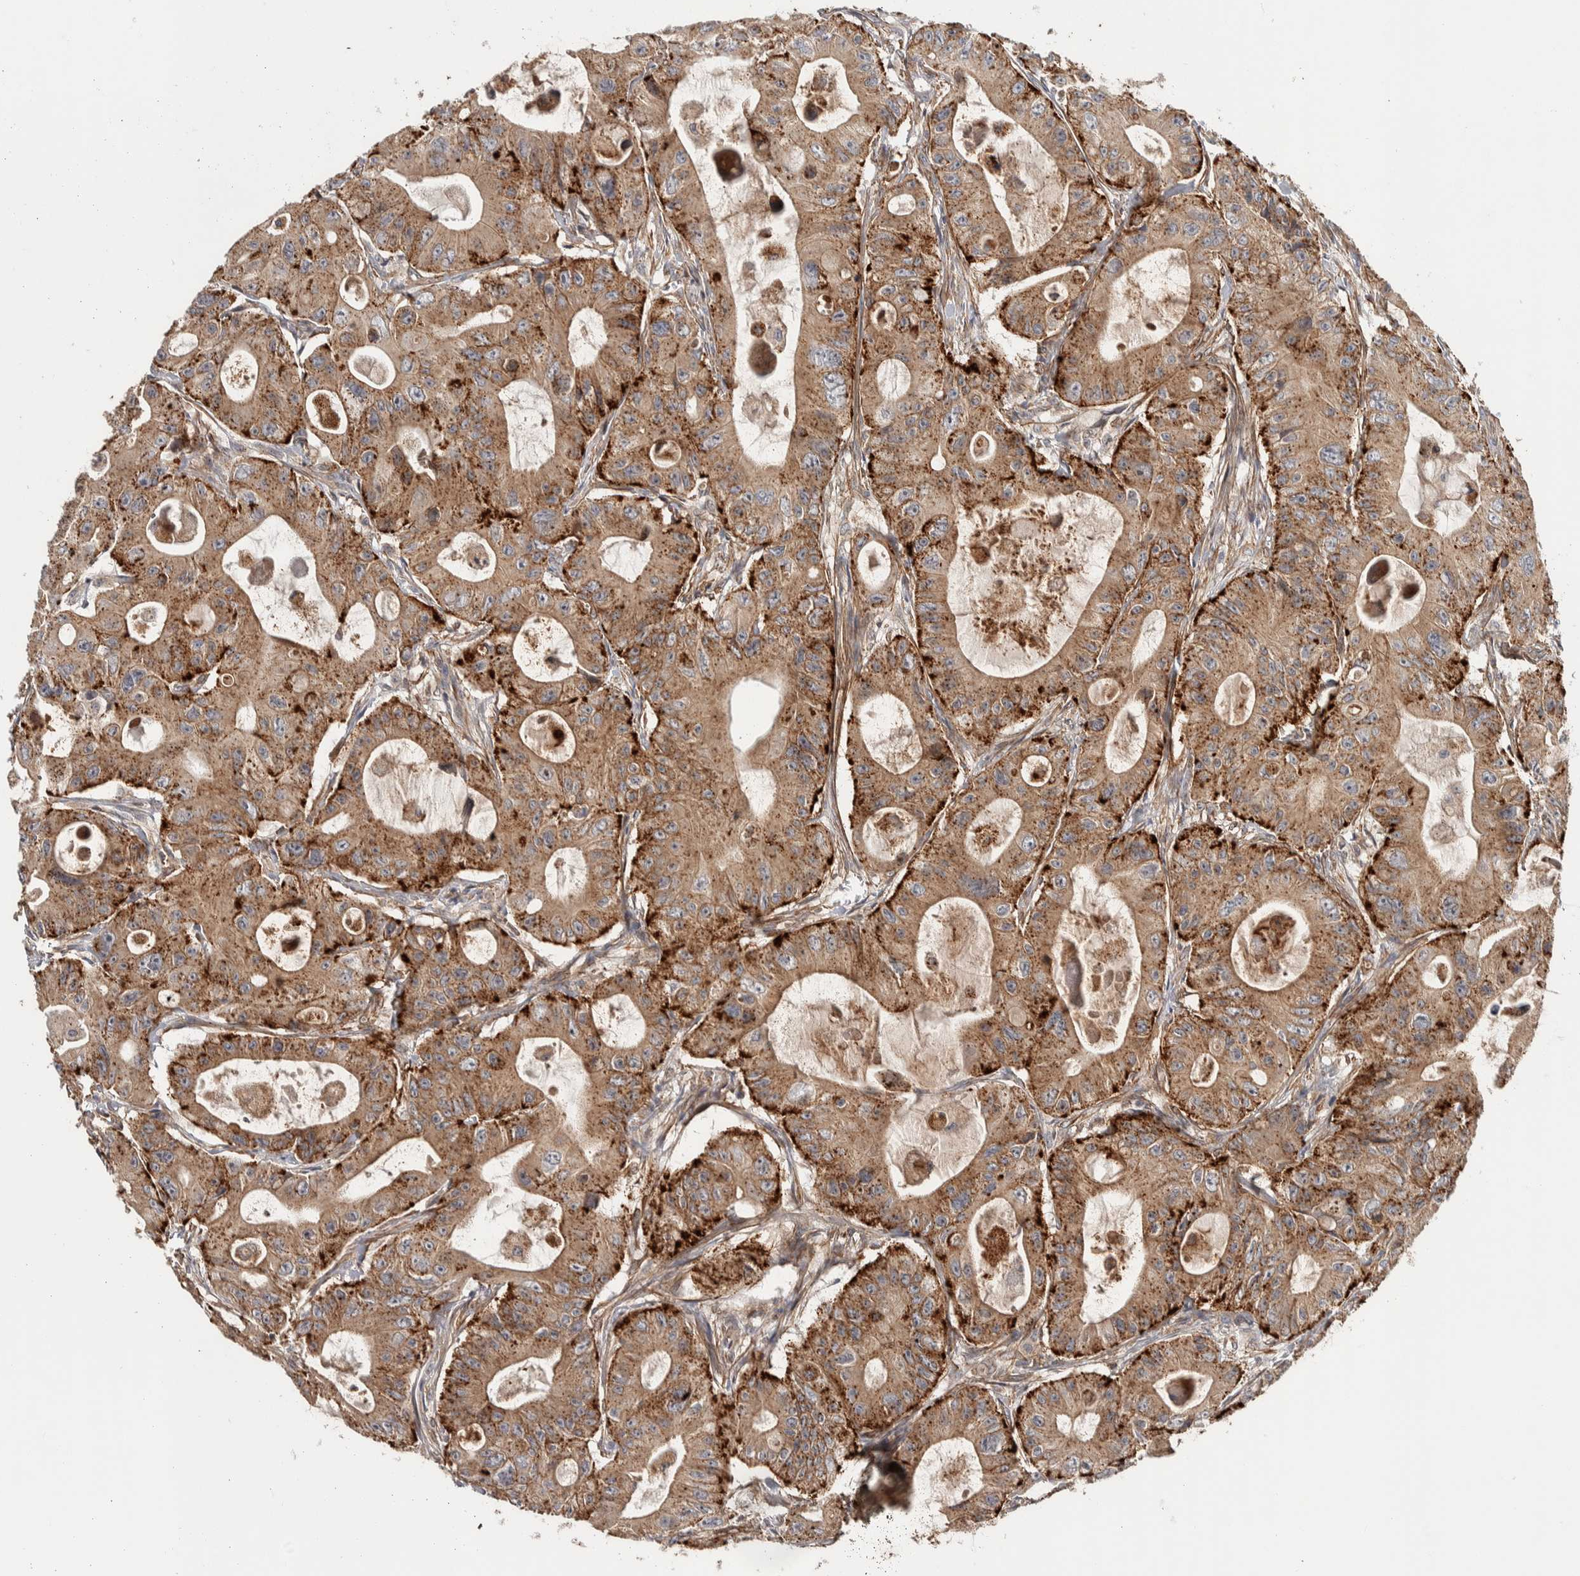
{"staining": {"intensity": "strong", "quantity": ">75%", "location": "cytoplasmic/membranous"}, "tissue": "colorectal cancer", "cell_type": "Tumor cells", "image_type": "cancer", "snomed": [{"axis": "morphology", "description": "Adenocarcinoma, NOS"}, {"axis": "topography", "description": "Colon"}], "caption": "Colorectal cancer (adenocarcinoma) stained with a brown dye exhibits strong cytoplasmic/membranous positive staining in about >75% of tumor cells.", "gene": "CHMP4C", "patient": {"sex": "female", "age": 46}}